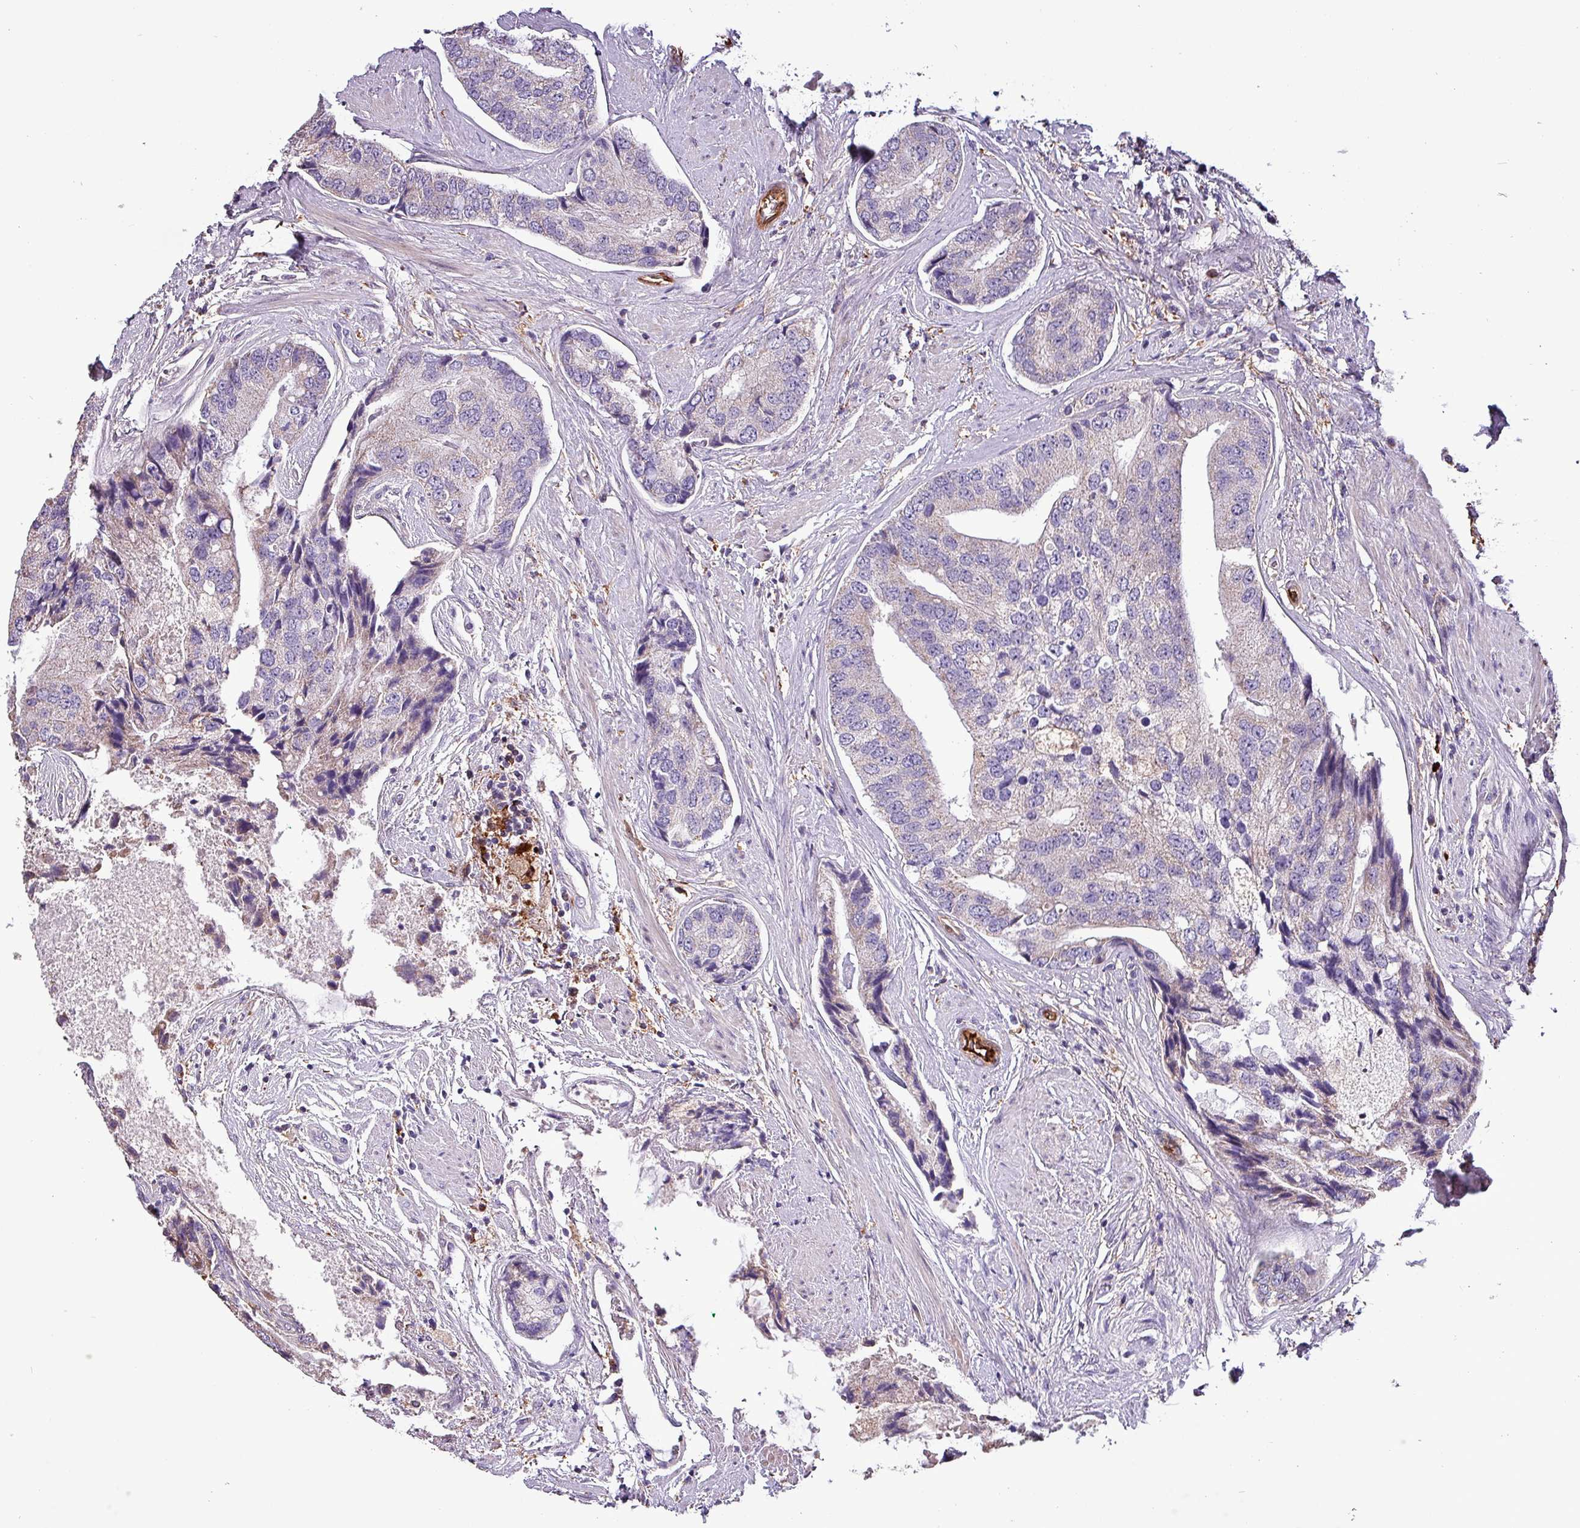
{"staining": {"intensity": "weak", "quantity": "<25%", "location": "cytoplasmic/membranous"}, "tissue": "prostate cancer", "cell_type": "Tumor cells", "image_type": "cancer", "snomed": [{"axis": "morphology", "description": "Adenocarcinoma, High grade"}, {"axis": "topography", "description": "Prostate"}], "caption": "Prostate cancer stained for a protein using IHC reveals no positivity tumor cells.", "gene": "SCIN", "patient": {"sex": "male", "age": 70}}